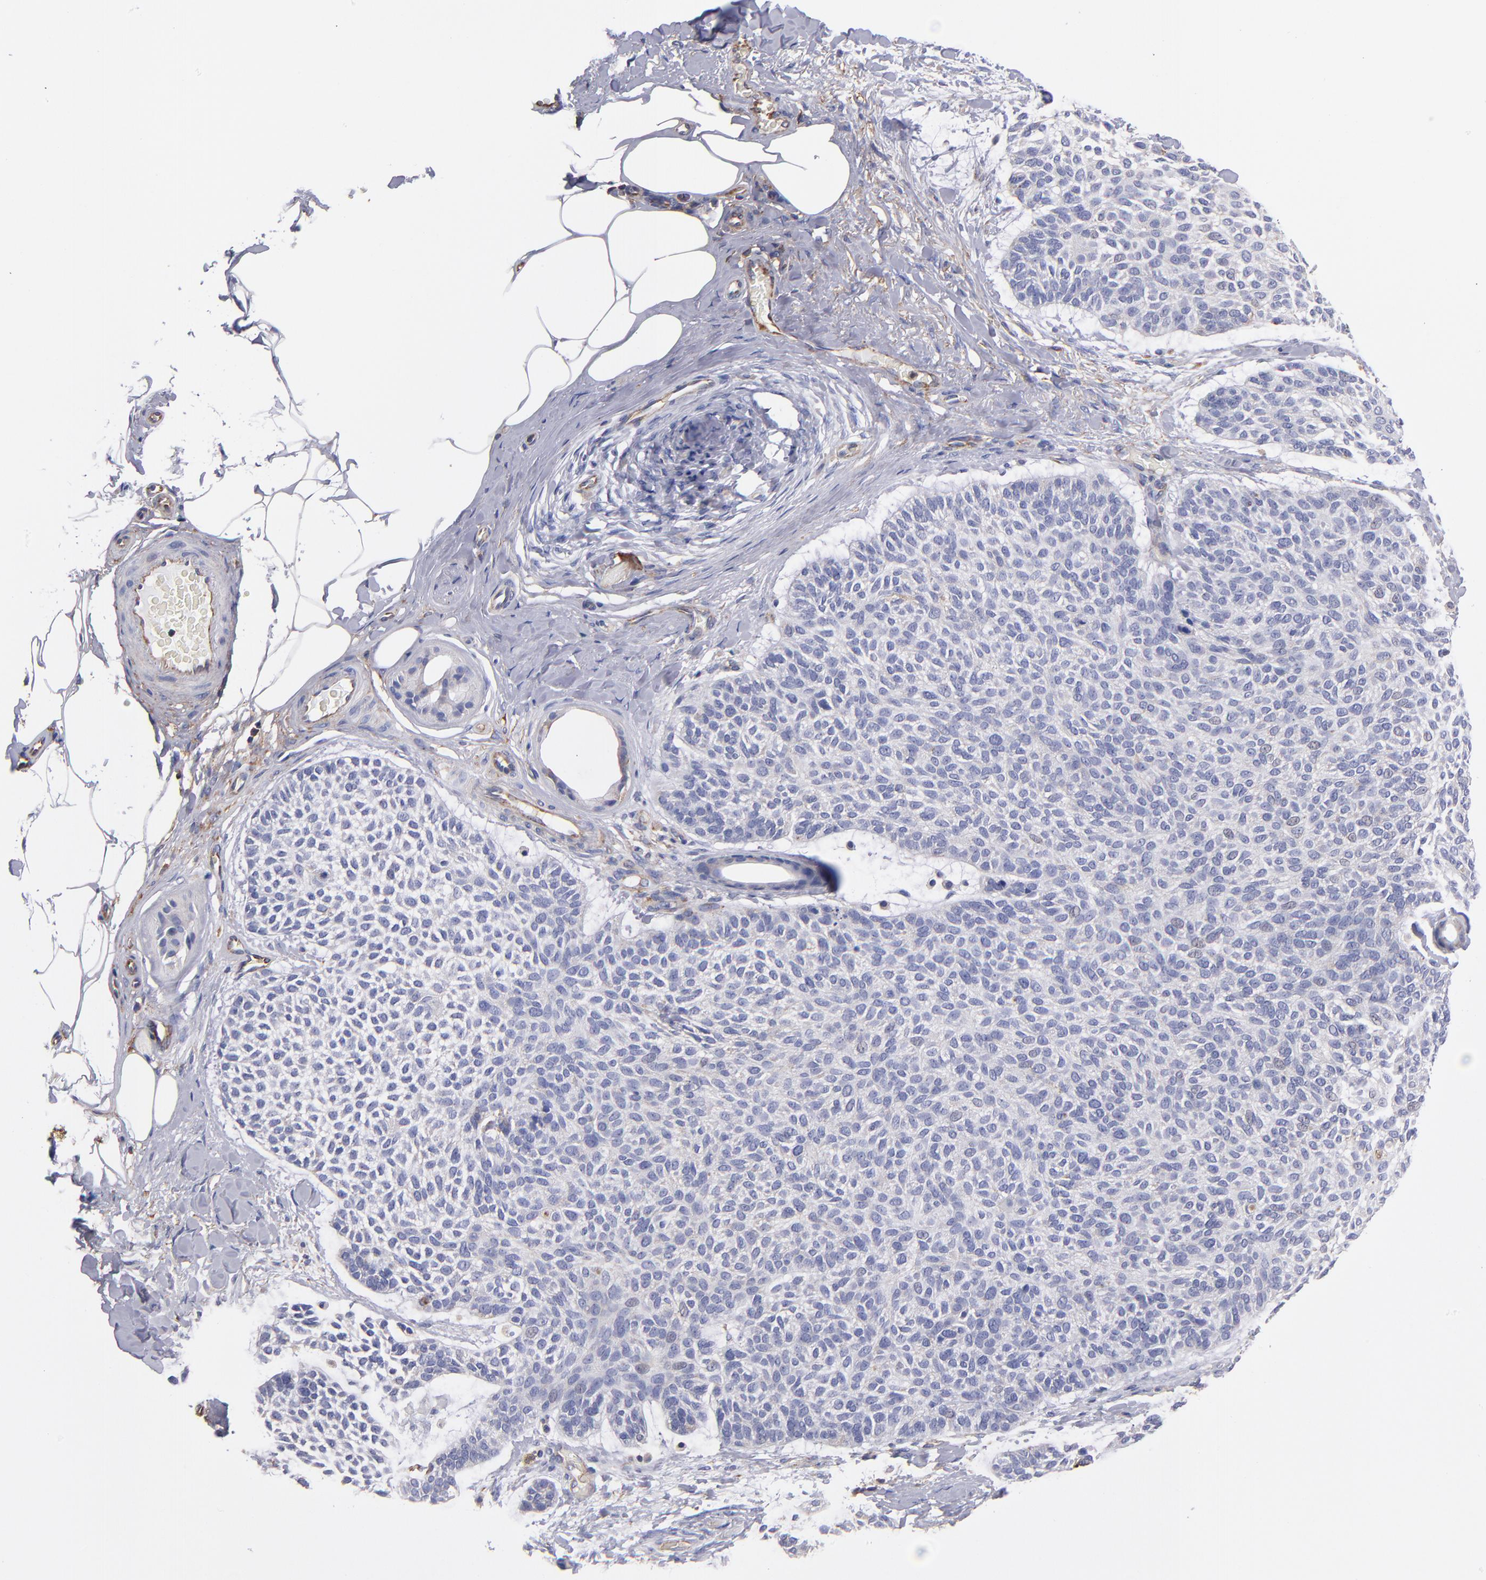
{"staining": {"intensity": "negative", "quantity": "none", "location": "none"}, "tissue": "skin cancer", "cell_type": "Tumor cells", "image_type": "cancer", "snomed": [{"axis": "morphology", "description": "Normal tissue, NOS"}, {"axis": "morphology", "description": "Basal cell carcinoma"}, {"axis": "topography", "description": "Skin"}], "caption": "There is no significant staining in tumor cells of skin cancer (basal cell carcinoma). (DAB IHC with hematoxylin counter stain).", "gene": "MVP", "patient": {"sex": "female", "age": 70}}